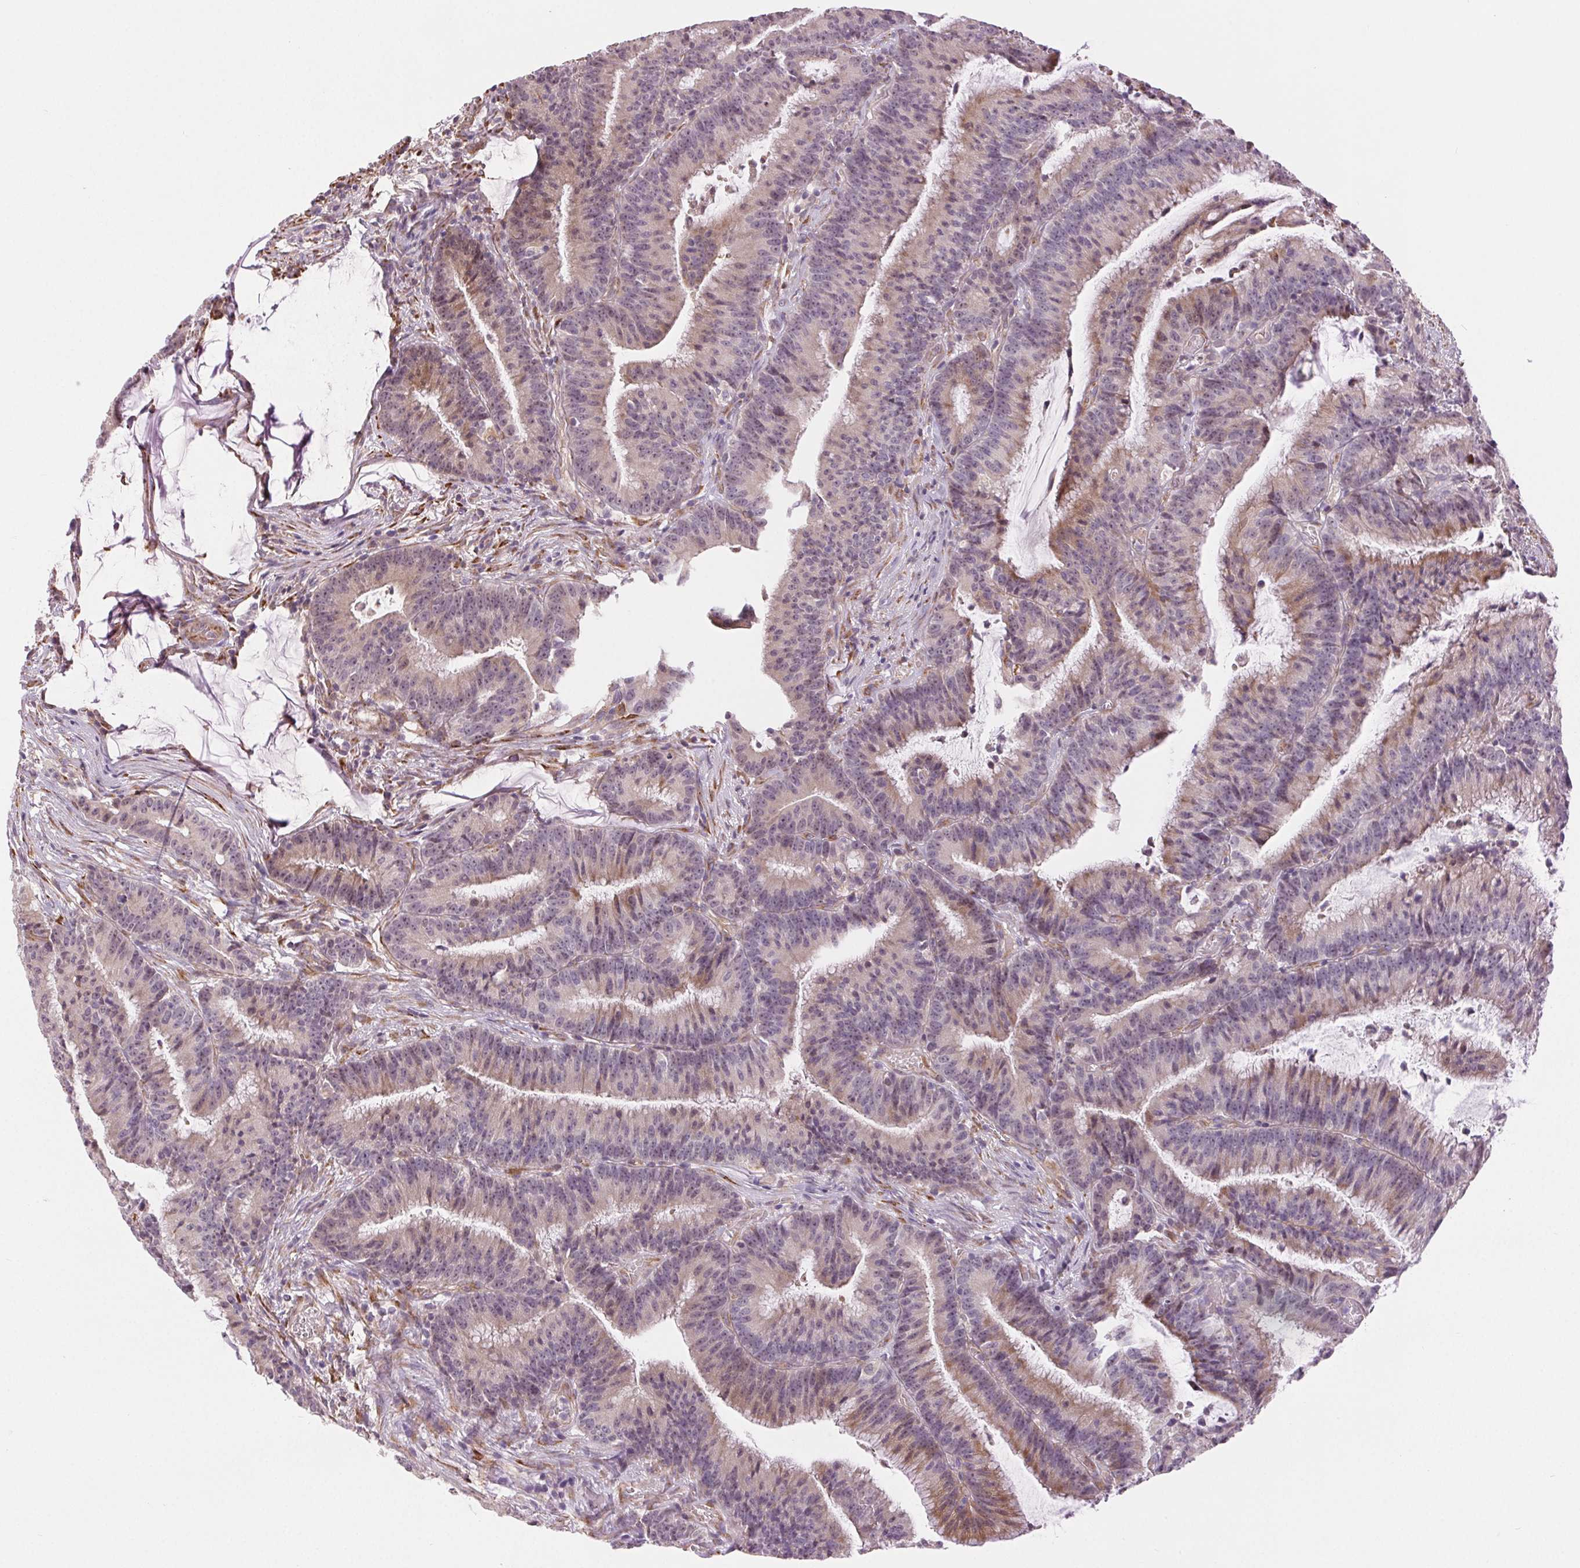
{"staining": {"intensity": "weak", "quantity": "<25%", "location": "cytoplasmic/membranous"}, "tissue": "colorectal cancer", "cell_type": "Tumor cells", "image_type": "cancer", "snomed": [{"axis": "morphology", "description": "Adenocarcinoma, NOS"}, {"axis": "topography", "description": "Colon"}], "caption": "A high-resolution micrograph shows immunohistochemistry (IHC) staining of adenocarcinoma (colorectal), which demonstrates no significant positivity in tumor cells.", "gene": "METTL17", "patient": {"sex": "female", "age": 78}}